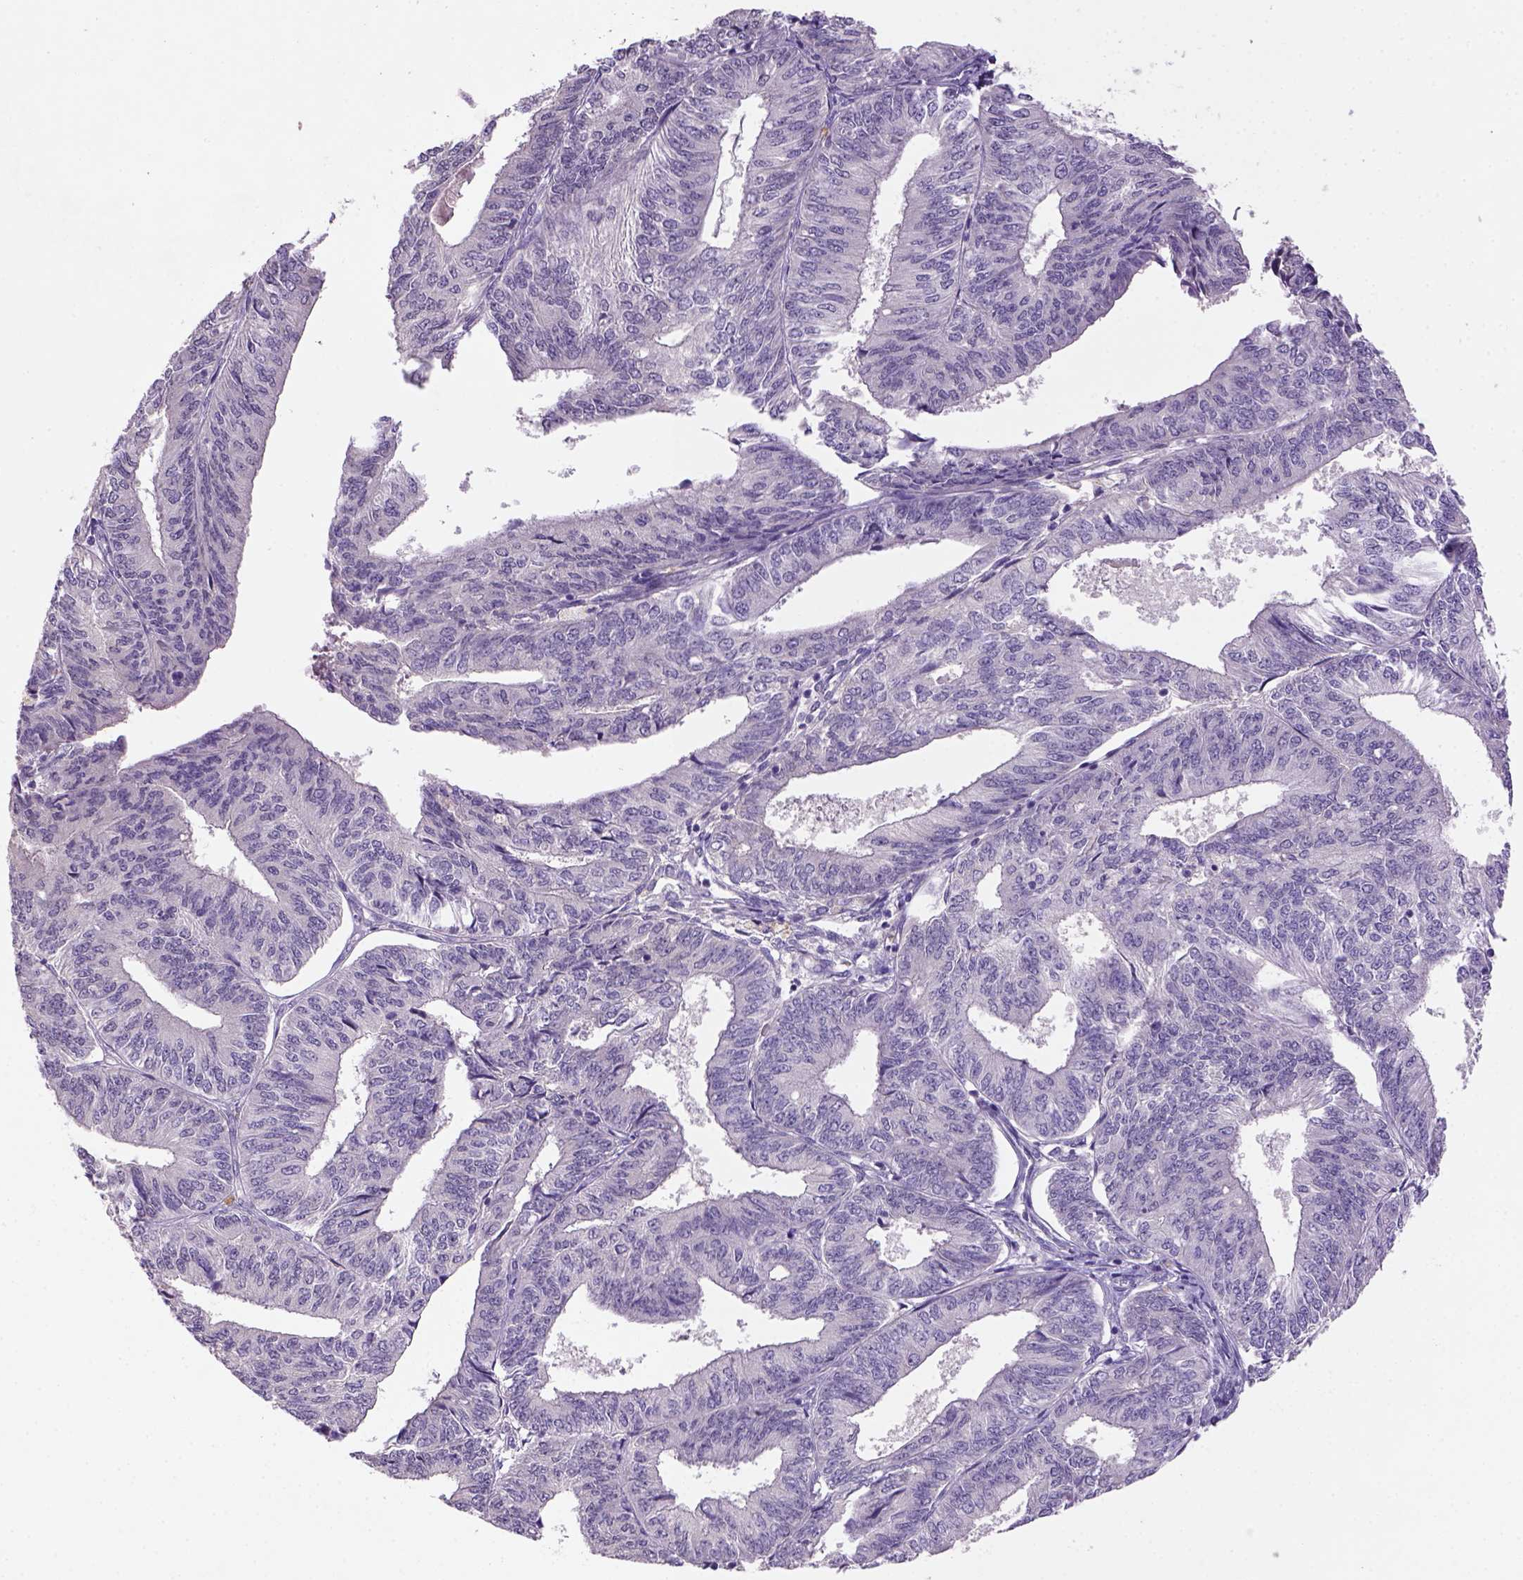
{"staining": {"intensity": "negative", "quantity": "none", "location": "none"}, "tissue": "endometrial cancer", "cell_type": "Tumor cells", "image_type": "cancer", "snomed": [{"axis": "morphology", "description": "Adenocarcinoma, NOS"}, {"axis": "topography", "description": "Endometrium"}], "caption": "A photomicrograph of endometrial adenocarcinoma stained for a protein reveals no brown staining in tumor cells.", "gene": "NLGN2", "patient": {"sex": "female", "age": 58}}